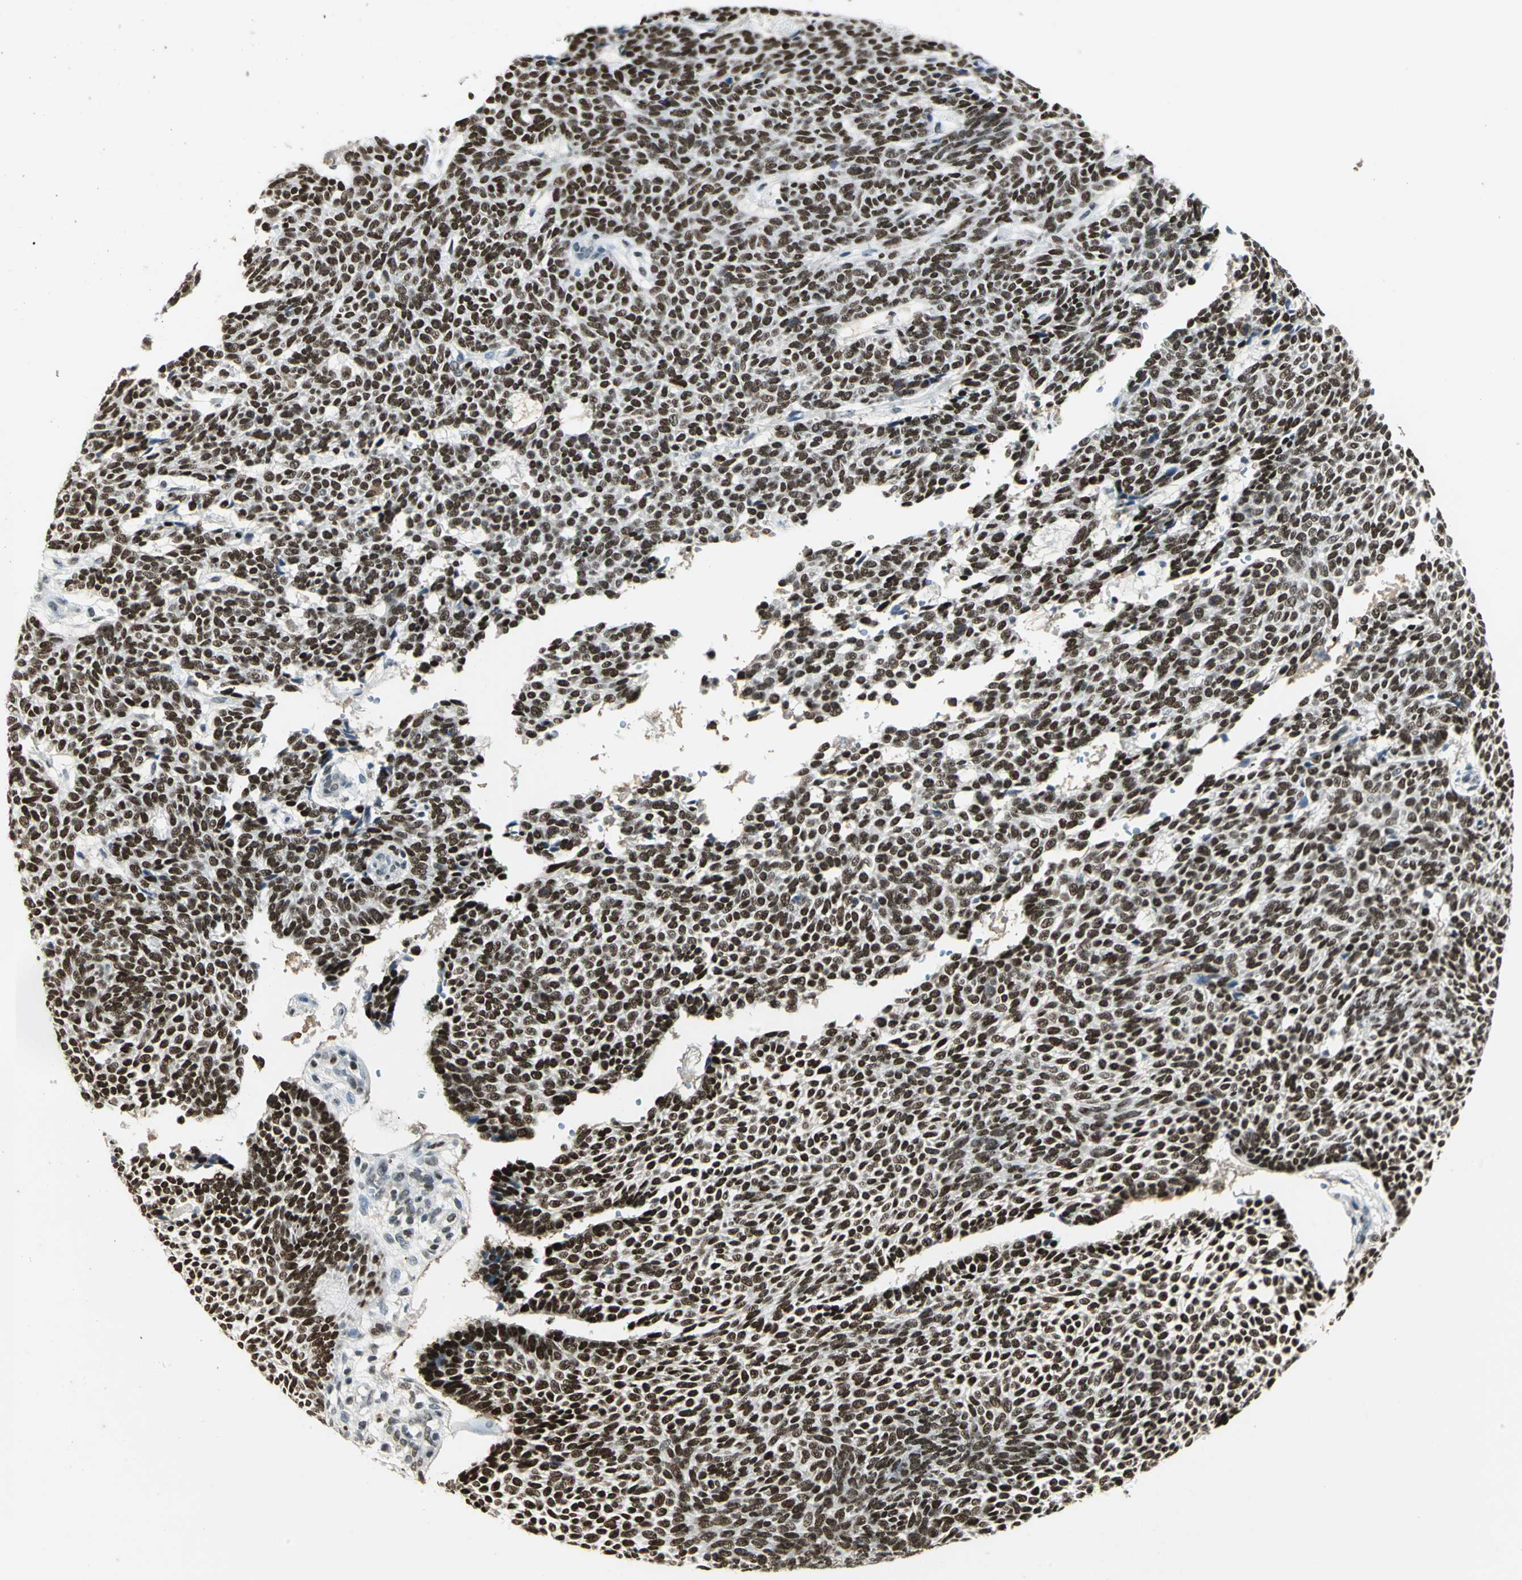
{"staining": {"intensity": "strong", "quantity": ">75%", "location": "nuclear"}, "tissue": "skin cancer", "cell_type": "Tumor cells", "image_type": "cancer", "snomed": [{"axis": "morphology", "description": "Normal tissue, NOS"}, {"axis": "morphology", "description": "Basal cell carcinoma"}, {"axis": "topography", "description": "Skin"}], "caption": "The histopathology image reveals staining of skin cancer, revealing strong nuclear protein positivity (brown color) within tumor cells.", "gene": "AK6", "patient": {"sex": "male", "age": 87}}